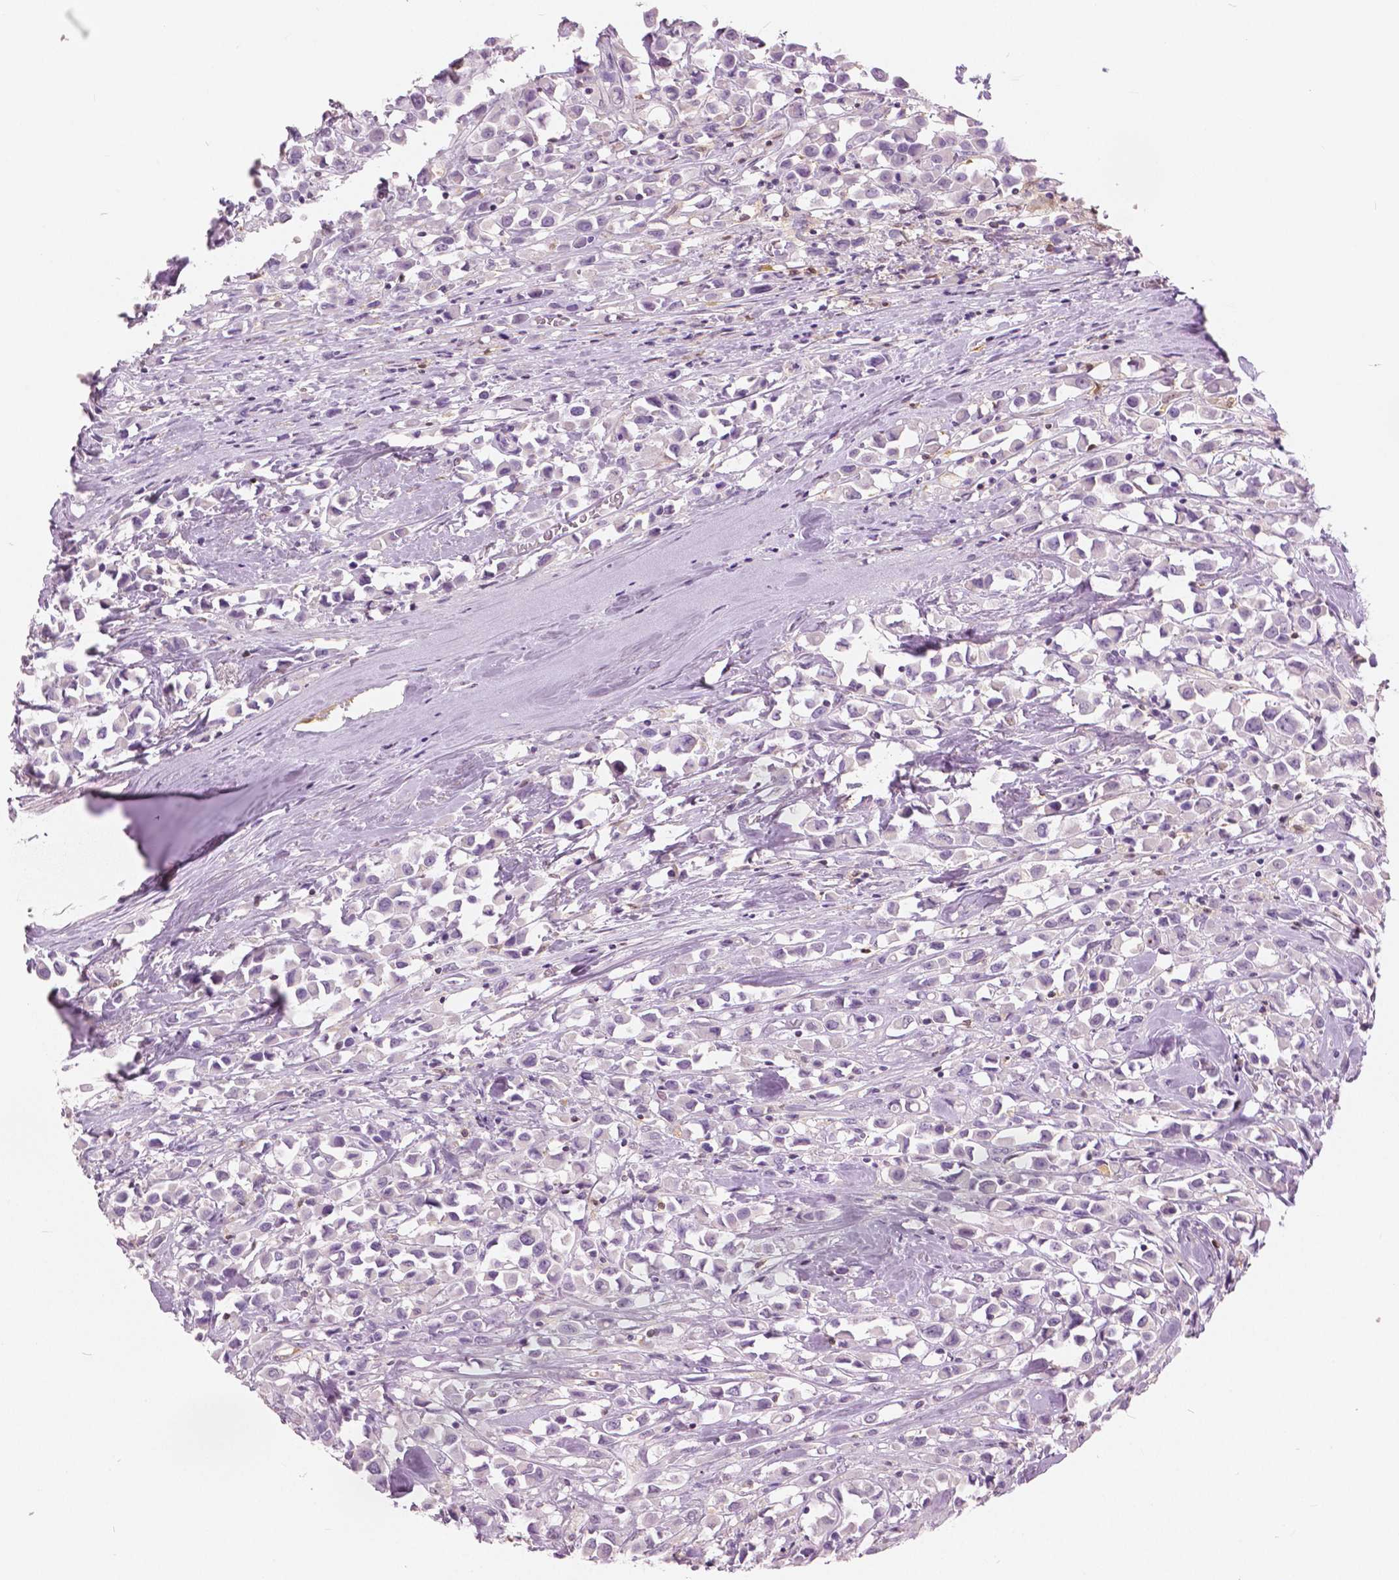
{"staining": {"intensity": "negative", "quantity": "none", "location": "none"}, "tissue": "breast cancer", "cell_type": "Tumor cells", "image_type": "cancer", "snomed": [{"axis": "morphology", "description": "Duct carcinoma"}, {"axis": "topography", "description": "Breast"}], "caption": "Immunohistochemical staining of human breast invasive ductal carcinoma demonstrates no significant expression in tumor cells.", "gene": "GALM", "patient": {"sex": "female", "age": 61}}